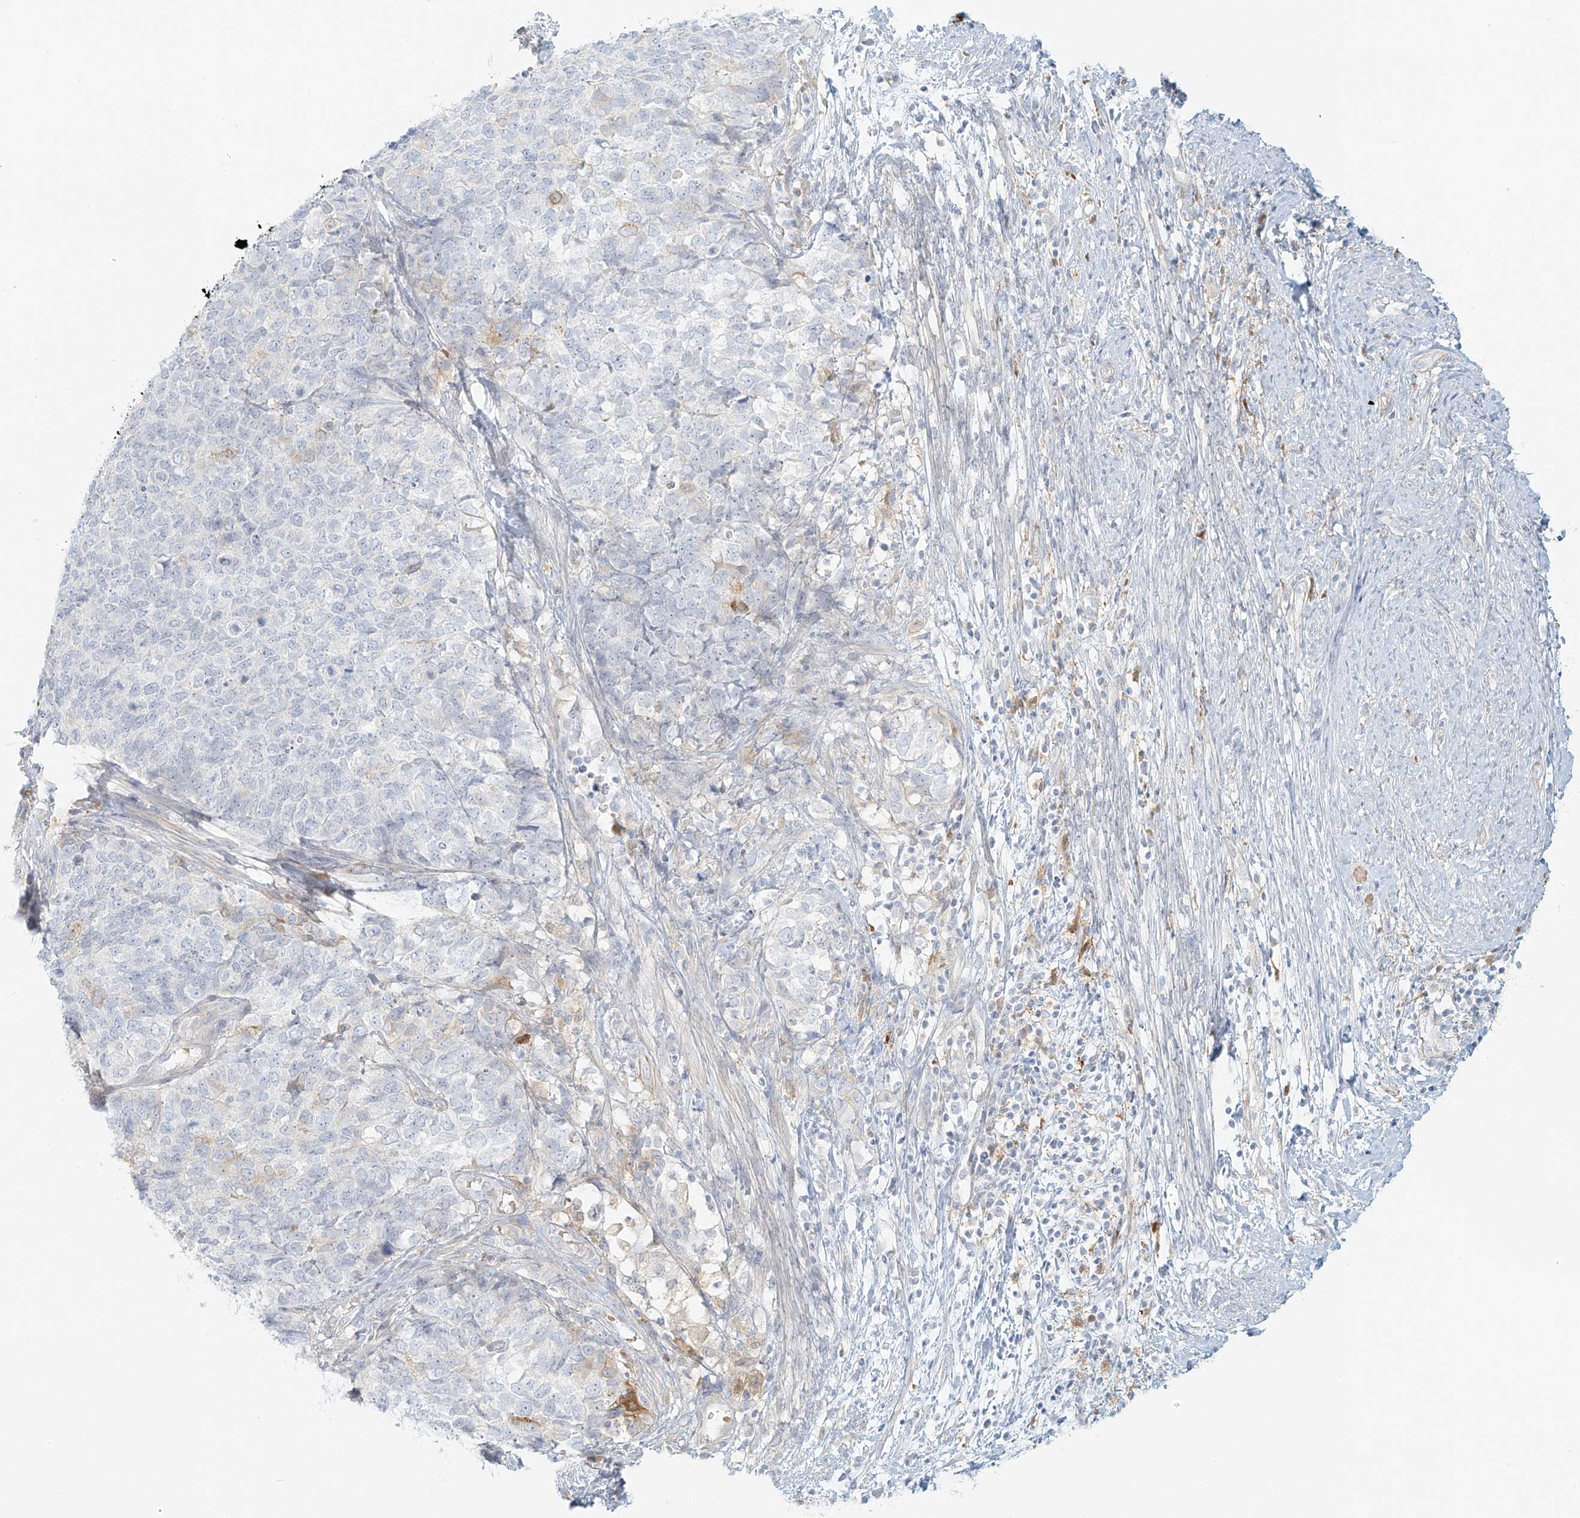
{"staining": {"intensity": "negative", "quantity": "none", "location": "none"}, "tissue": "cervical cancer", "cell_type": "Tumor cells", "image_type": "cancer", "snomed": [{"axis": "morphology", "description": "Squamous cell carcinoma, NOS"}, {"axis": "topography", "description": "Cervix"}], "caption": "Immunohistochemistry (IHC) photomicrograph of neoplastic tissue: cervical cancer stained with DAB demonstrates no significant protein positivity in tumor cells.", "gene": "UPK1B", "patient": {"sex": "female", "age": 63}}